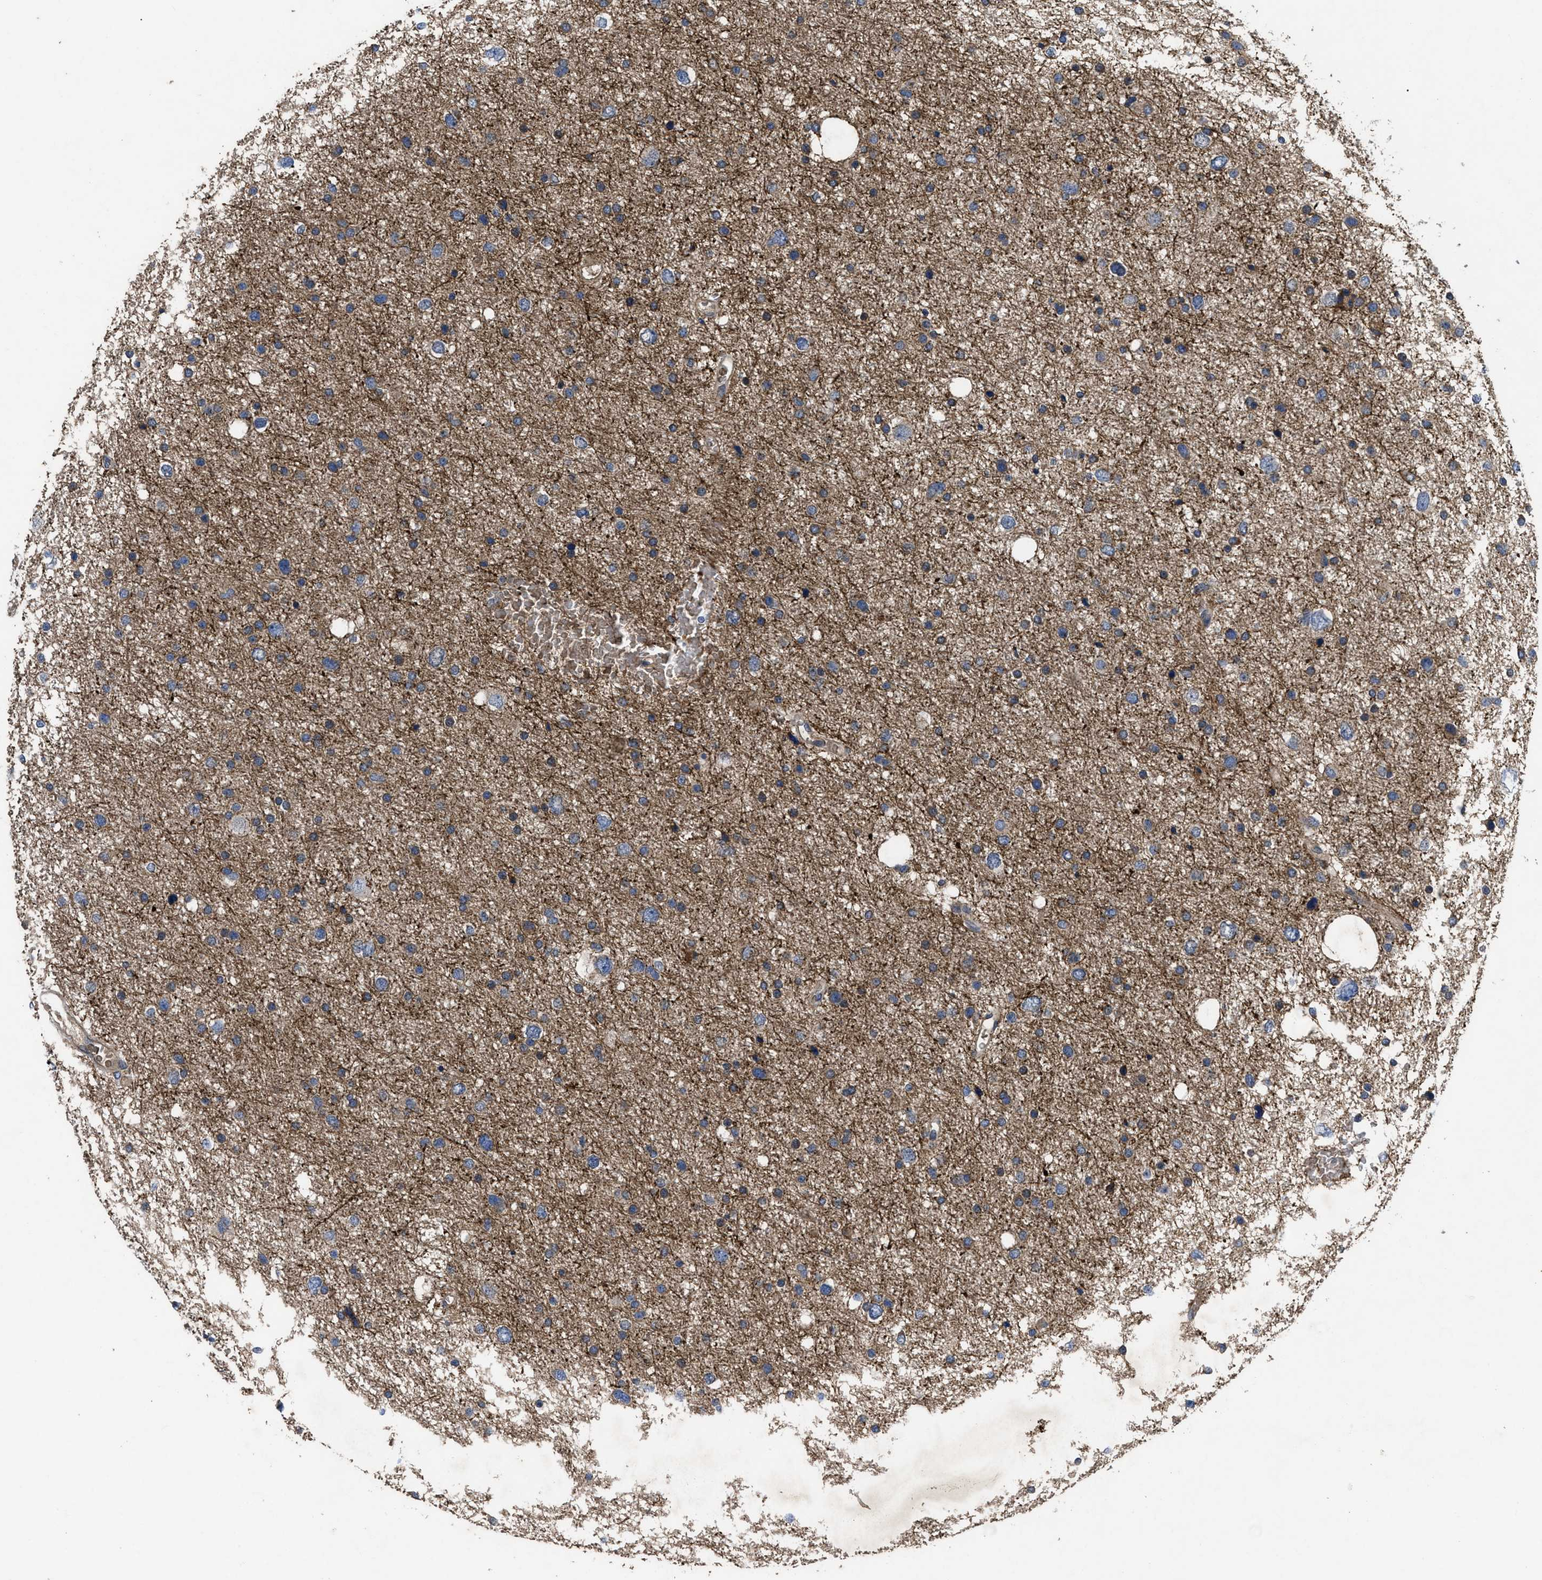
{"staining": {"intensity": "moderate", "quantity": "25%-75%", "location": "cytoplasmic/membranous"}, "tissue": "glioma", "cell_type": "Tumor cells", "image_type": "cancer", "snomed": [{"axis": "morphology", "description": "Glioma, malignant, Low grade"}, {"axis": "topography", "description": "Brain"}], "caption": "Immunohistochemical staining of glioma shows moderate cytoplasmic/membranous protein positivity in about 25%-75% of tumor cells. The staining was performed using DAB to visualize the protein expression in brown, while the nuclei were stained in blue with hematoxylin (Magnification: 20x).", "gene": "YBEY", "patient": {"sex": "female", "age": 37}}